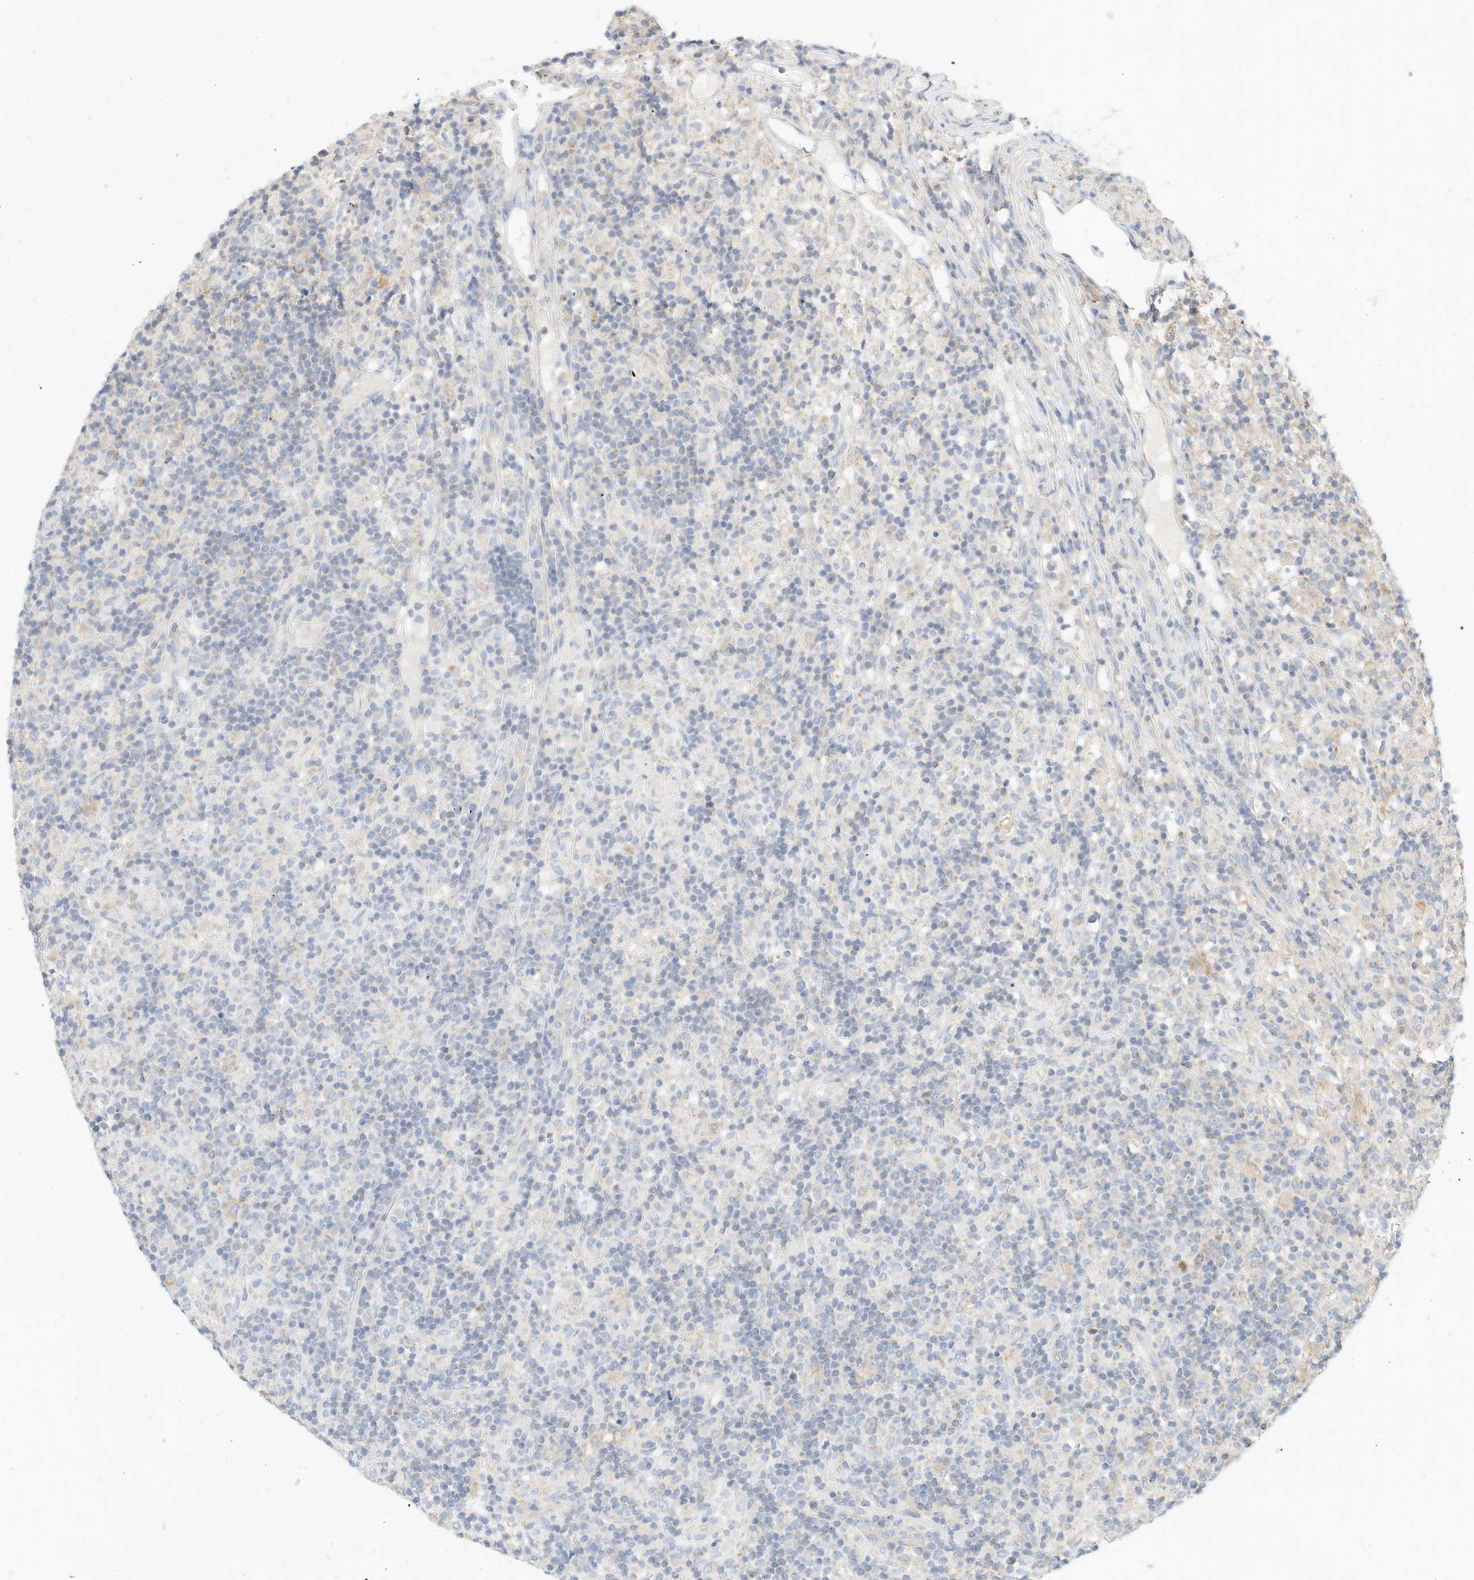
{"staining": {"intensity": "negative", "quantity": "none", "location": "none"}, "tissue": "lymphoma", "cell_type": "Tumor cells", "image_type": "cancer", "snomed": [{"axis": "morphology", "description": "Hodgkin's disease, NOS"}, {"axis": "topography", "description": "Lymph node"}], "caption": "There is no significant expression in tumor cells of Hodgkin's disease. The staining was performed using DAB (3,3'-diaminobenzidine) to visualize the protein expression in brown, while the nuclei were stained in blue with hematoxylin (Magnification: 20x).", "gene": "RHOH", "patient": {"sex": "male", "age": 70}}